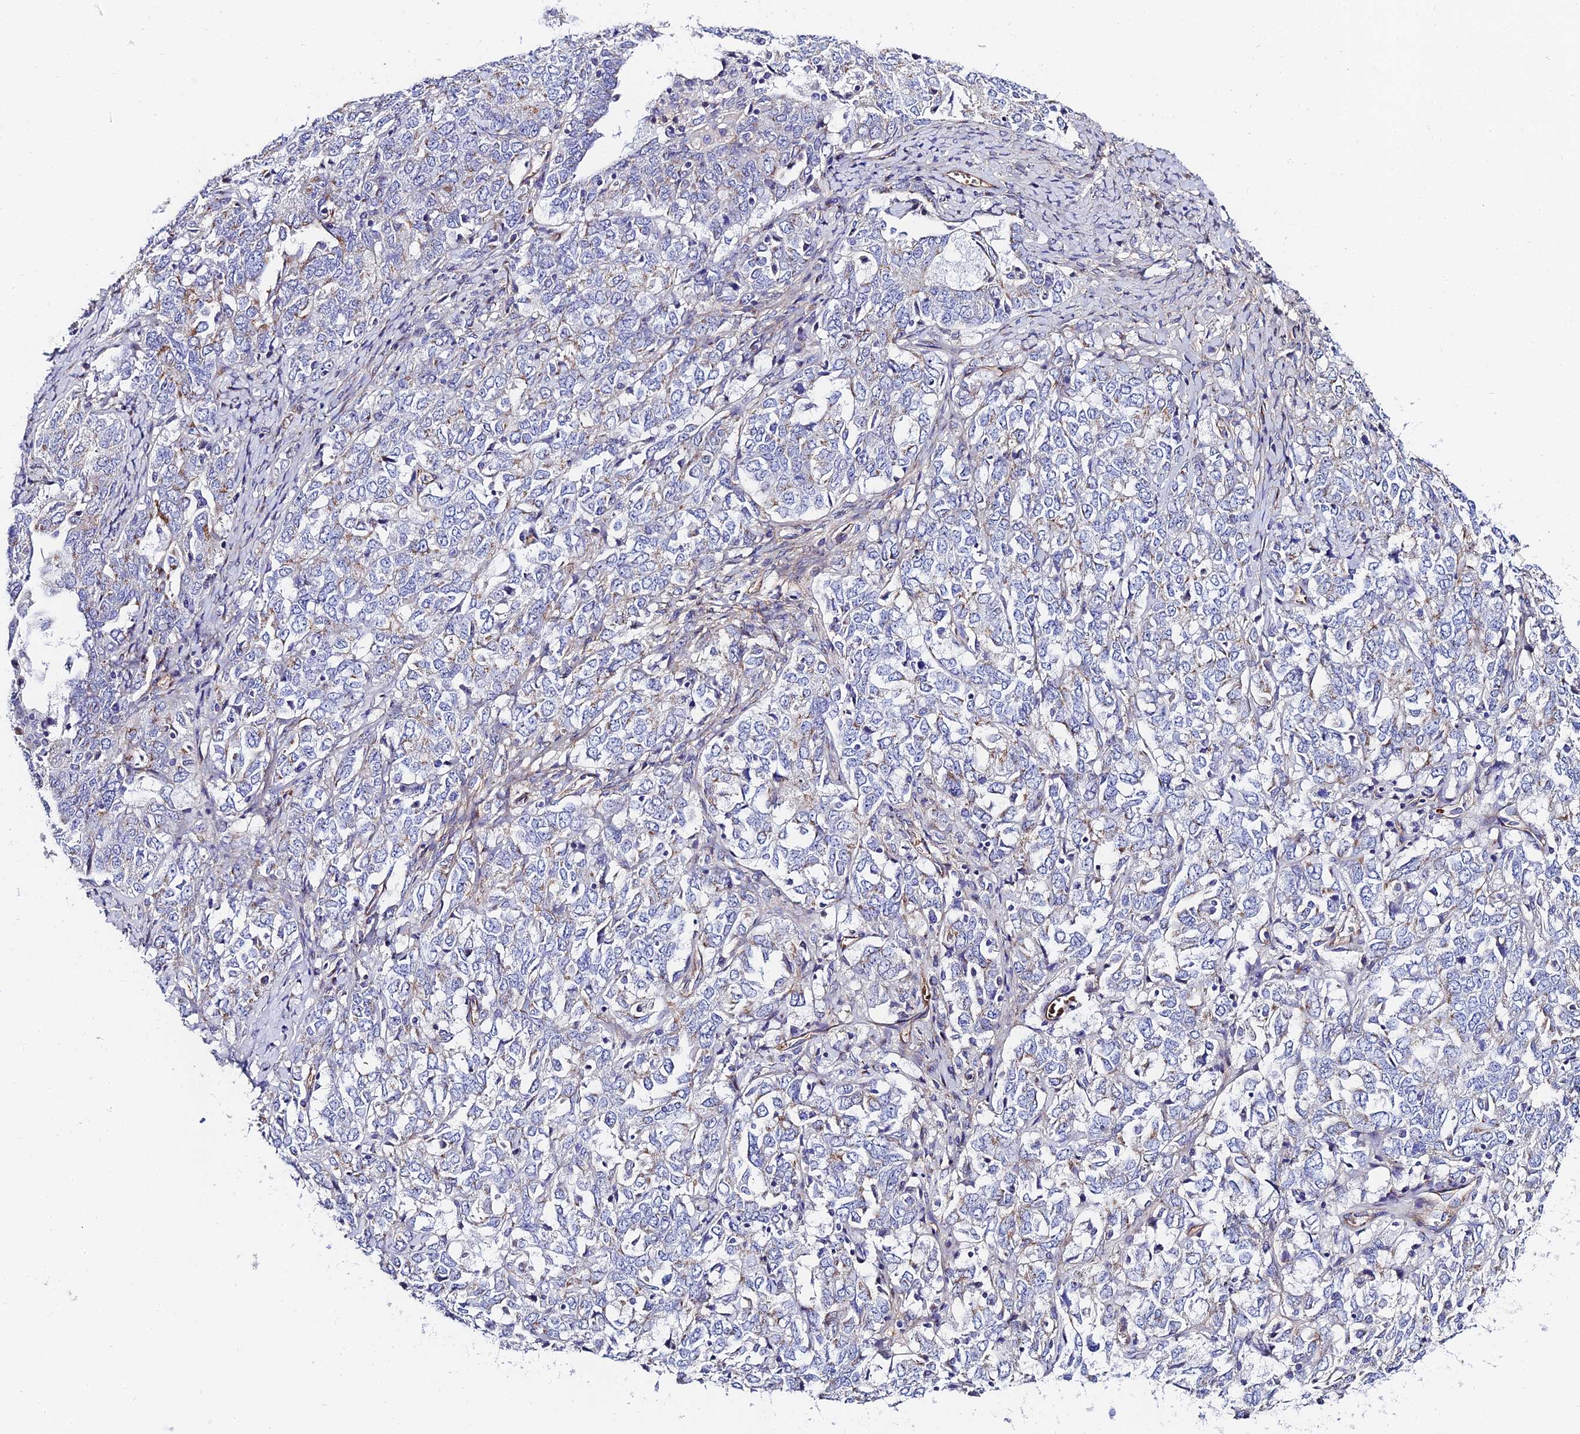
{"staining": {"intensity": "weak", "quantity": "<25%", "location": "cytoplasmic/membranous"}, "tissue": "ovarian cancer", "cell_type": "Tumor cells", "image_type": "cancer", "snomed": [{"axis": "morphology", "description": "Carcinoma, endometroid"}, {"axis": "topography", "description": "Ovary"}], "caption": "An IHC photomicrograph of ovarian cancer (endometroid carcinoma) is shown. There is no staining in tumor cells of ovarian cancer (endometroid carcinoma).", "gene": "ADGRF3", "patient": {"sex": "female", "age": 62}}